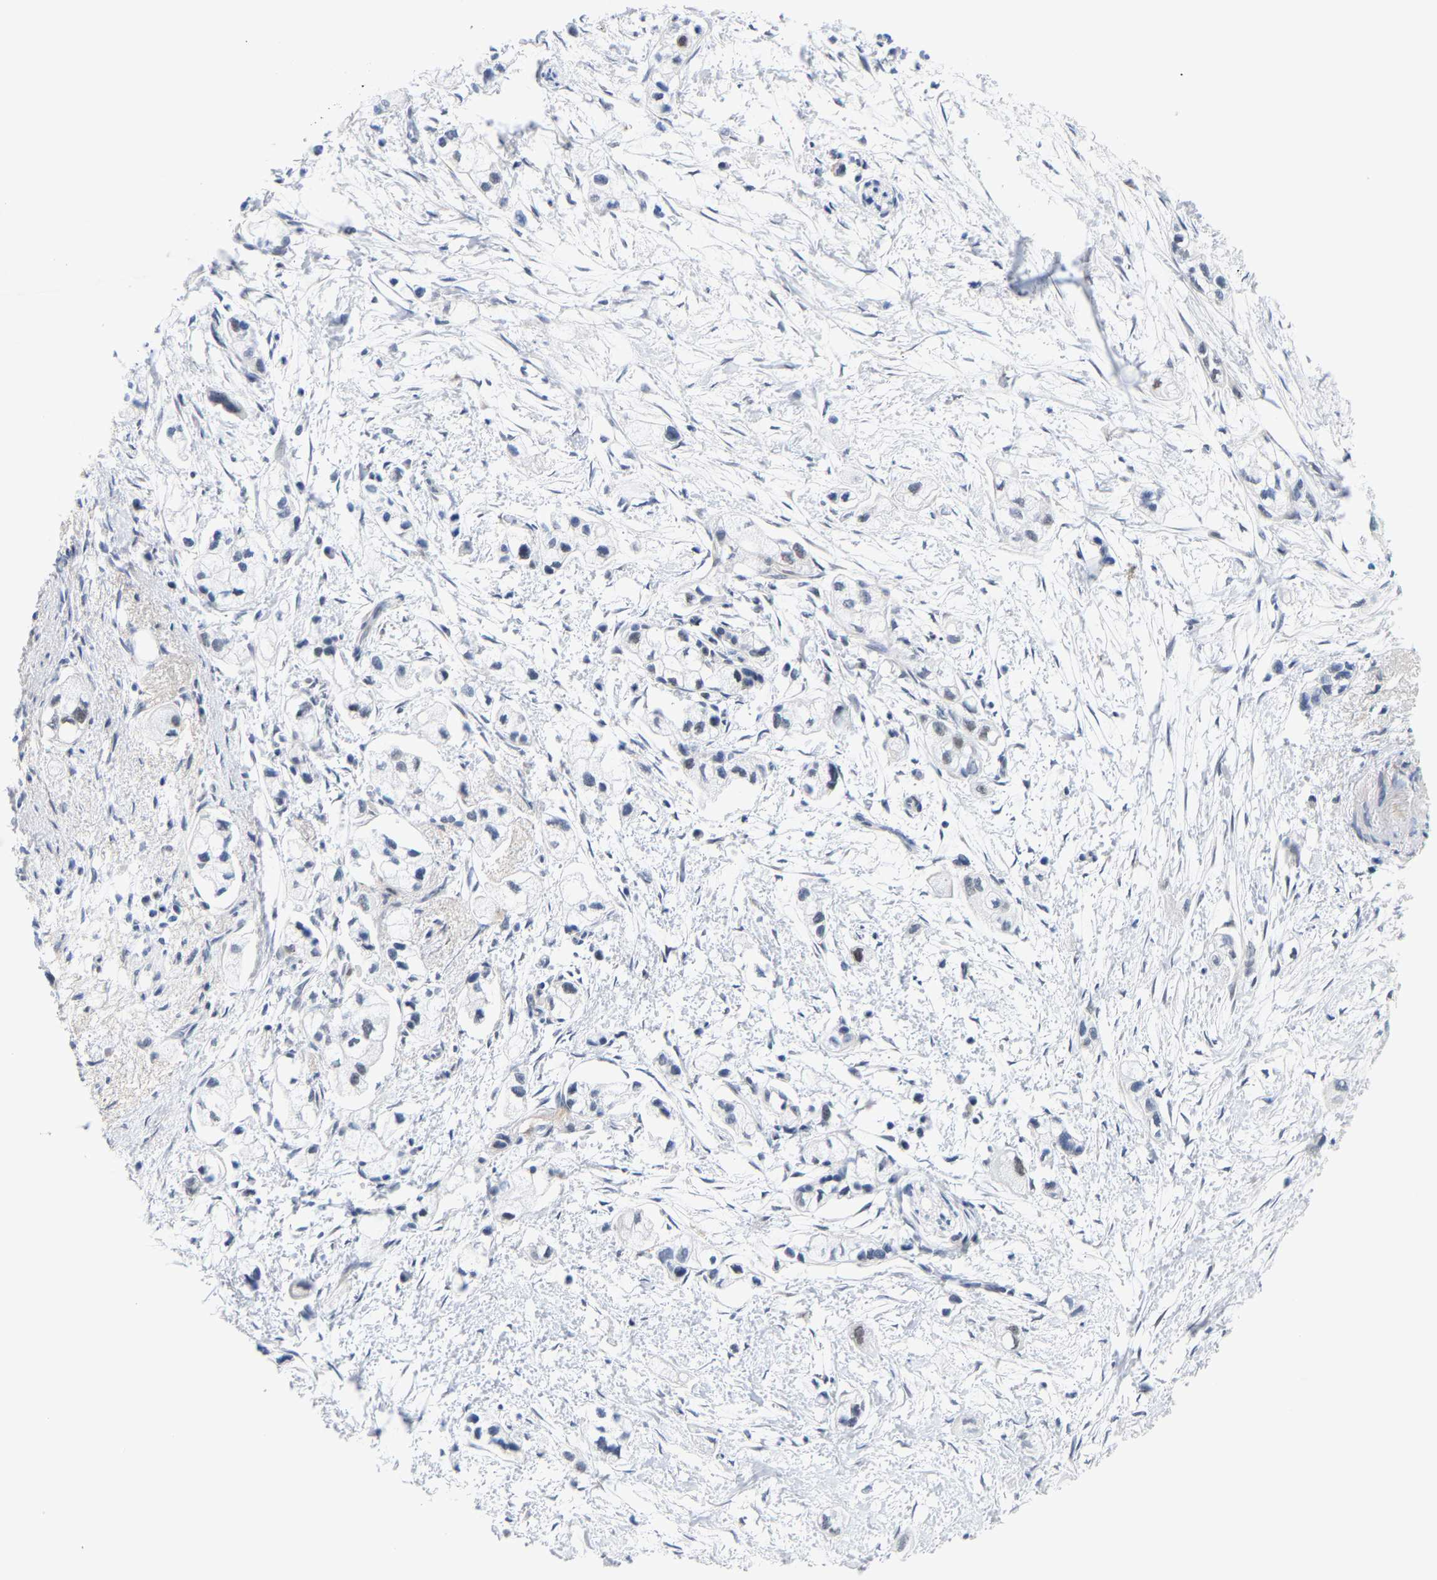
{"staining": {"intensity": "weak", "quantity": "<25%", "location": "nuclear"}, "tissue": "pancreatic cancer", "cell_type": "Tumor cells", "image_type": "cancer", "snomed": [{"axis": "morphology", "description": "Adenocarcinoma, NOS"}, {"axis": "topography", "description": "Pancreas"}], "caption": "Tumor cells are negative for protein expression in human pancreatic cancer (adenocarcinoma).", "gene": "FAM180A", "patient": {"sex": "male", "age": 74}}